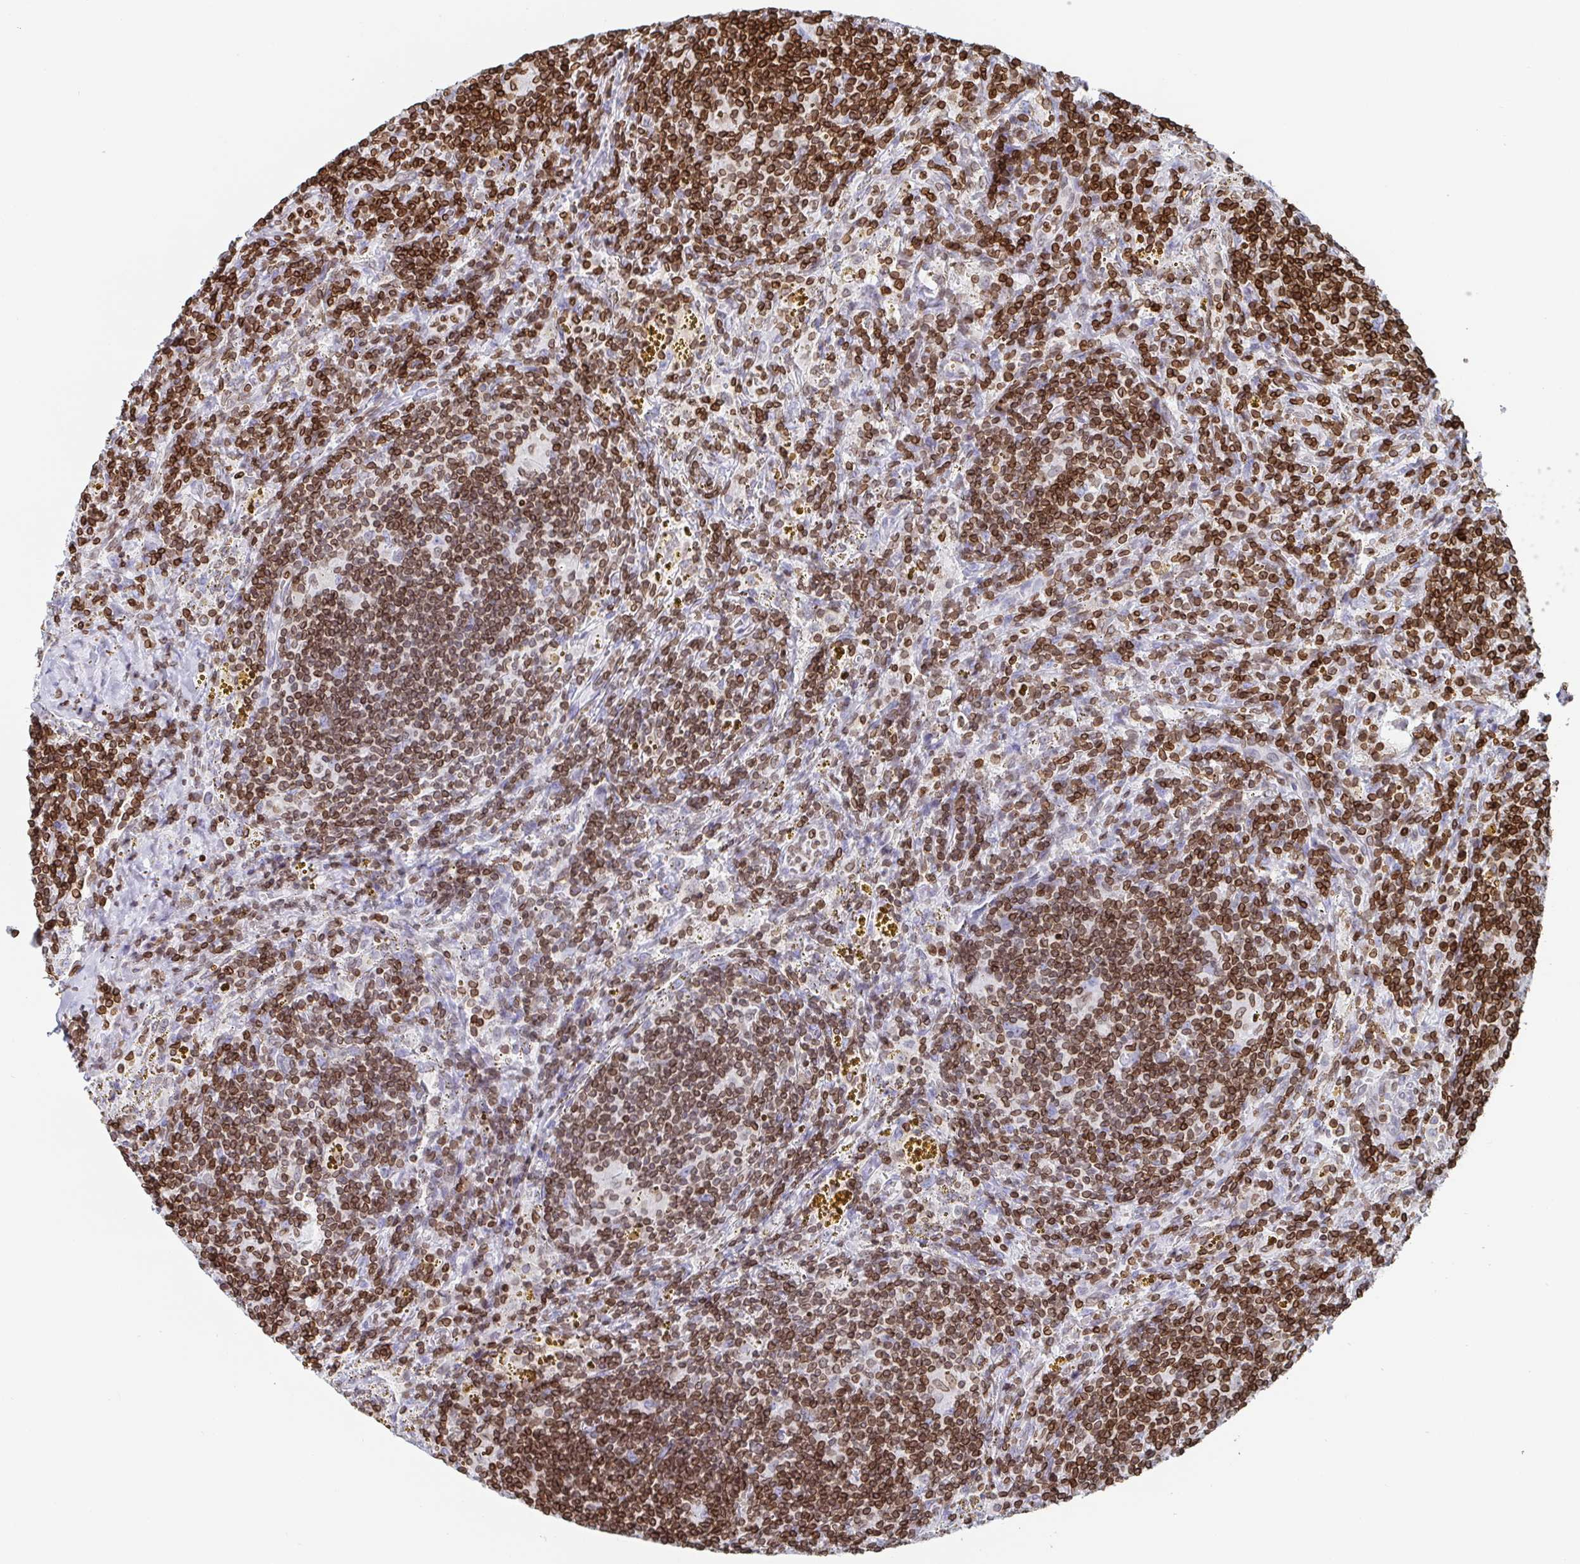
{"staining": {"intensity": "moderate", "quantity": ">75%", "location": "cytoplasmic/membranous,nuclear"}, "tissue": "lymphoma", "cell_type": "Tumor cells", "image_type": "cancer", "snomed": [{"axis": "morphology", "description": "Malignant lymphoma, non-Hodgkin's type, Low grade"}, {"axis": "topography", "description": "Spleen"}], "caption": "Lymphoma stained with DAB (3,3'-diaminobenzidine) immunohistochemistry exhibits medium levels of moderate cytoplasmic/membranous and nuclear positivity in about >75% of tumor cells. (DAB (3,3'-diaminobenzidine) IHC with brightfield microscopy, high magnification).", "gene": "BTBD7", "patient": {"sex": "female", "age": 70}}